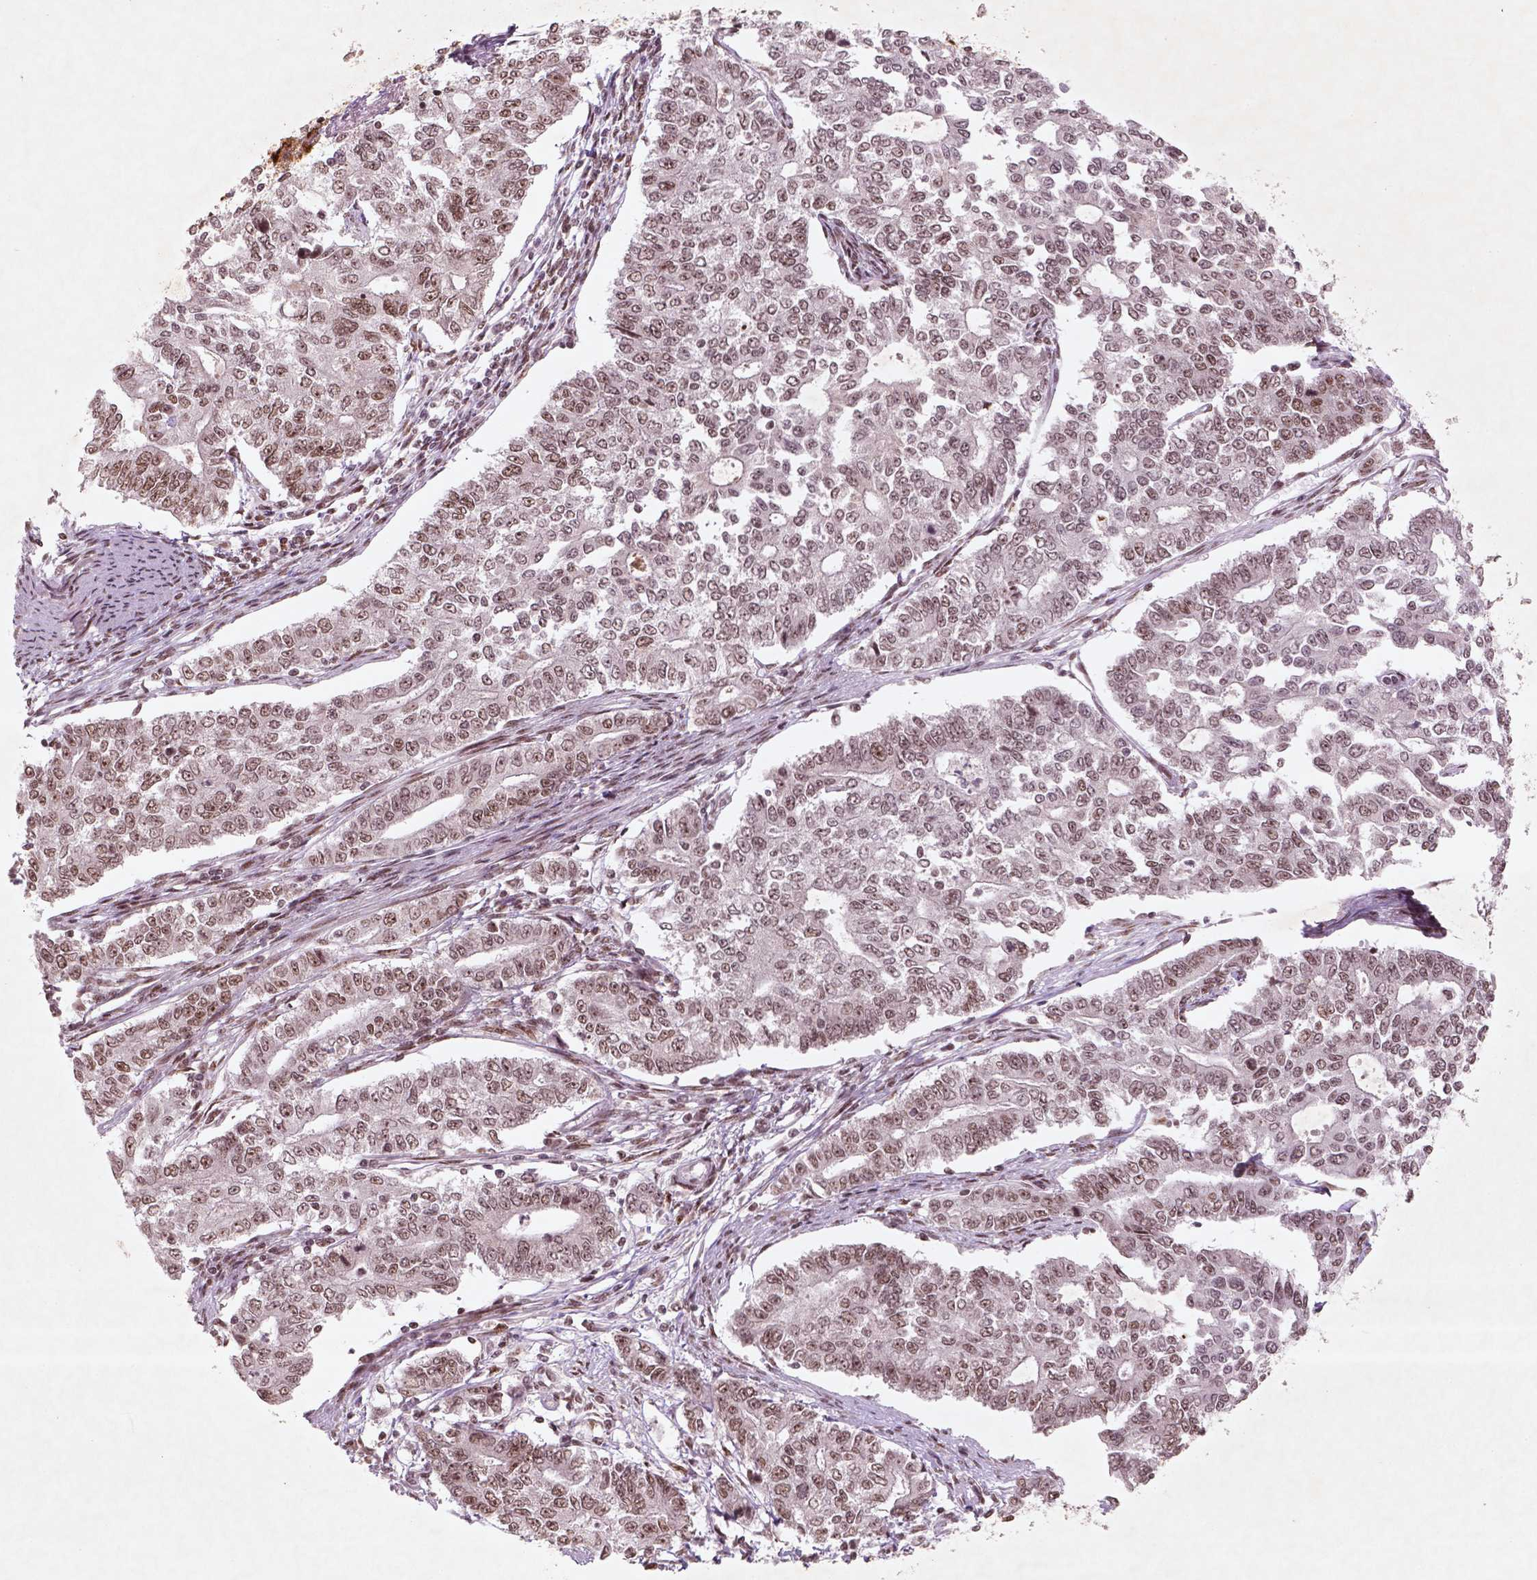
{"staining": {"intensity": "moderate", "quantity": ">75%", "location": "nuclear"}, "tissue": "endometrial cancer", "cell_type": "Tumor cells", "image_type": "cancer", "snomed": [{"axis": "morphology", "description": "Adenocarcinoma, NOS"}, {"axis": "topography", "description": "Uterus"}], "caption": "Moderate nuclear positivity is identified in approximately >75% of tumor cells in adenocarcinoma (endometrial). Nuclei are stained in blue.", "gene": "HMG20B", "patient": {"sex": "female", "age": 59}}